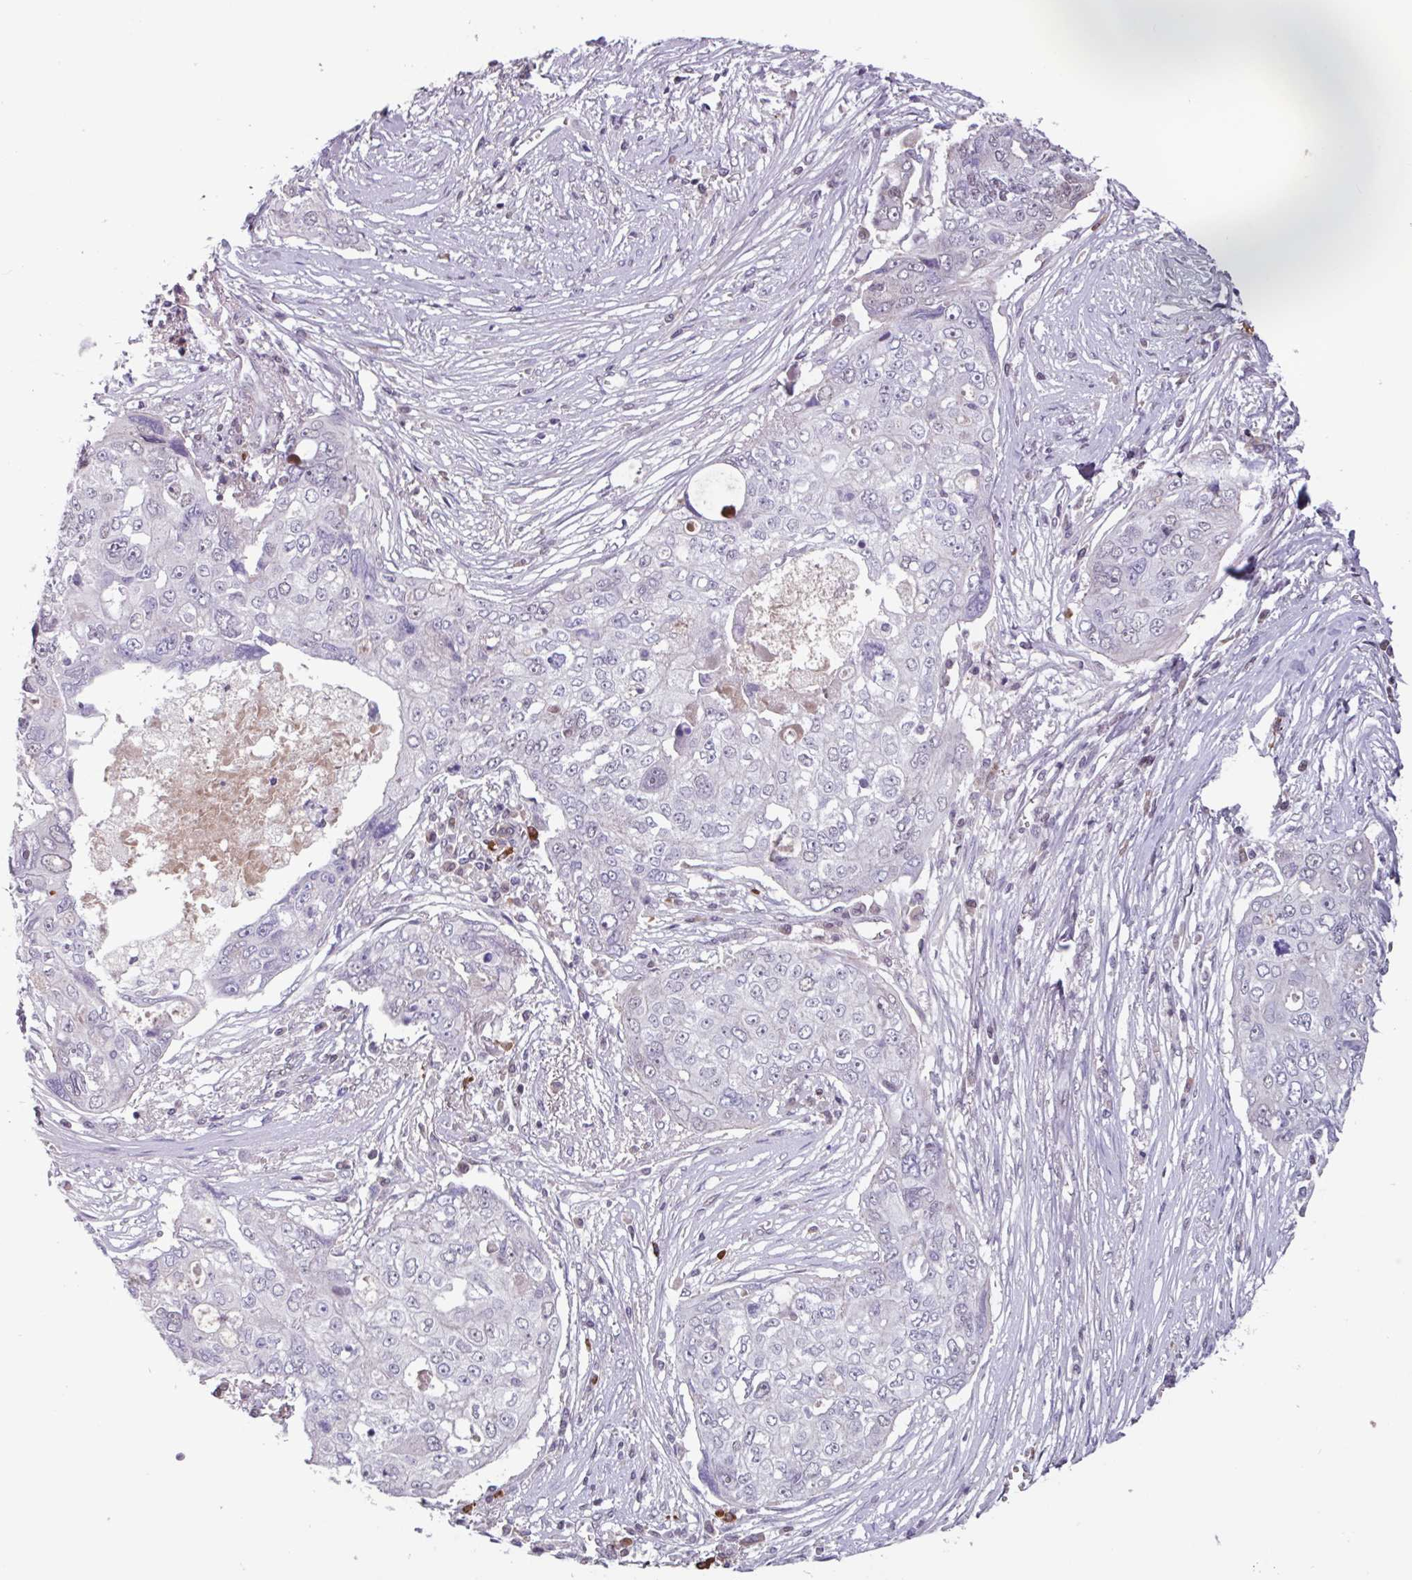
{"staining": {"intensity": "negative", "quantity": "none", "location": "none"}, "tissue": "ovarian cancer", "cell_type": "Tumor cells", "image_type": "cancer", "snomed": [{"axis": "morphology", "description": "Carcinoma, endometroid"}, {"axis": "topography", "description": "Ovary"}], "caption": "Ovarian cancer (endometroid carcinoma) was stained to show a protein in brown. There is no significant positivity in tumor cells. (DAB (3,3'-diaminobenzidine) IHC, high magnification).", "gene": "ZNF575", "patient": {"sex": "female", "age": 70}}